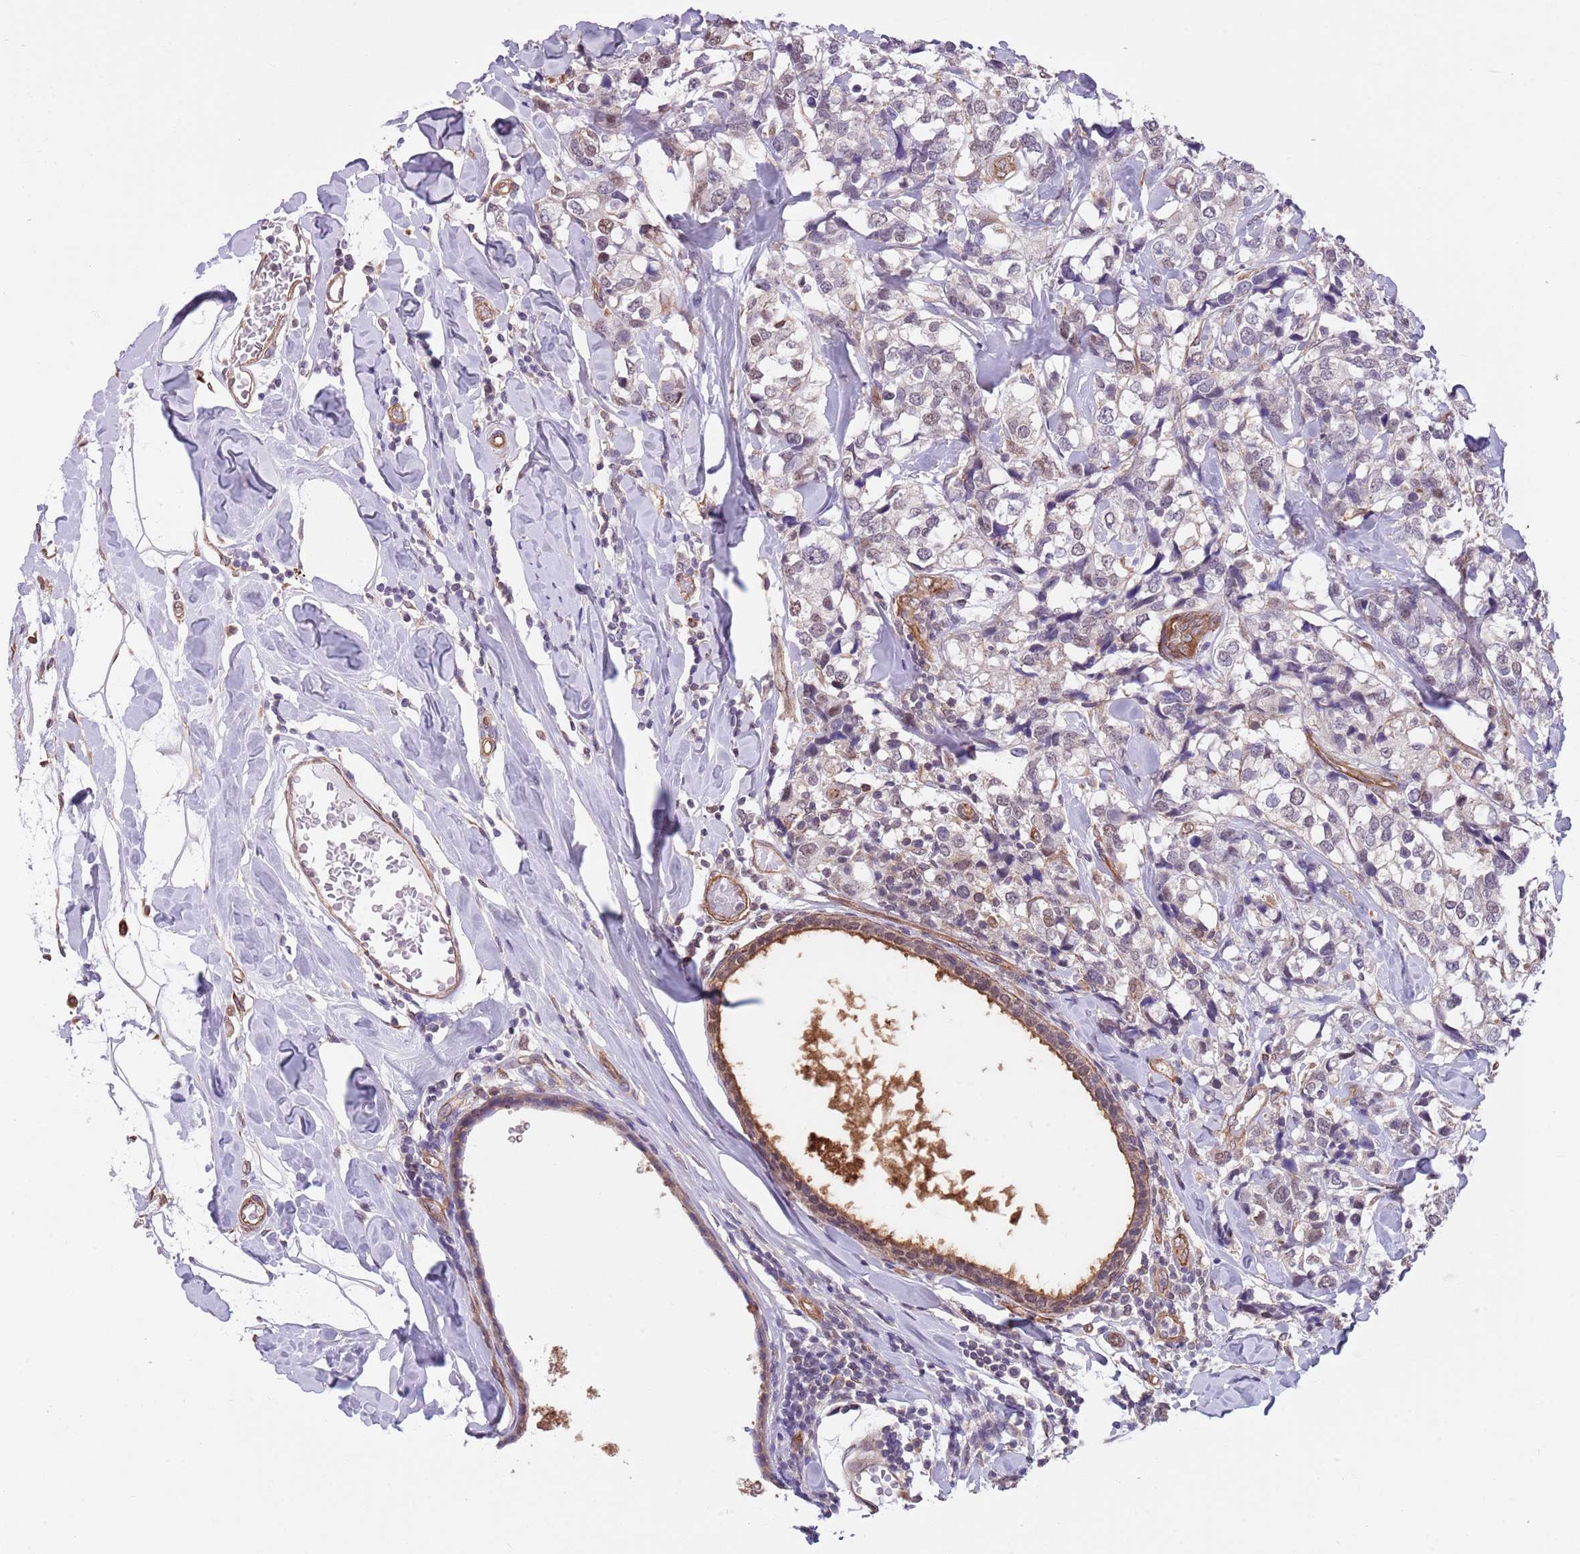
{"staining": {"intensity": "weak", "quantity": "<25%", "location": "nuclear"}, "tissue": "breast cancer", "cell_type": "Tumor cells", "image_type": "cancer", "snomed": [{"axis": "morphology", "description": "Lobular carcinoma"}, {"axis": "topography", "description": "Breast"}], "caption": "A micrograph of human breast cancer (lobular carcinoma) is negative for staining in tumor cells.", "gene": "CREBZF", "patient": {"sex": "female", "age": 59}}